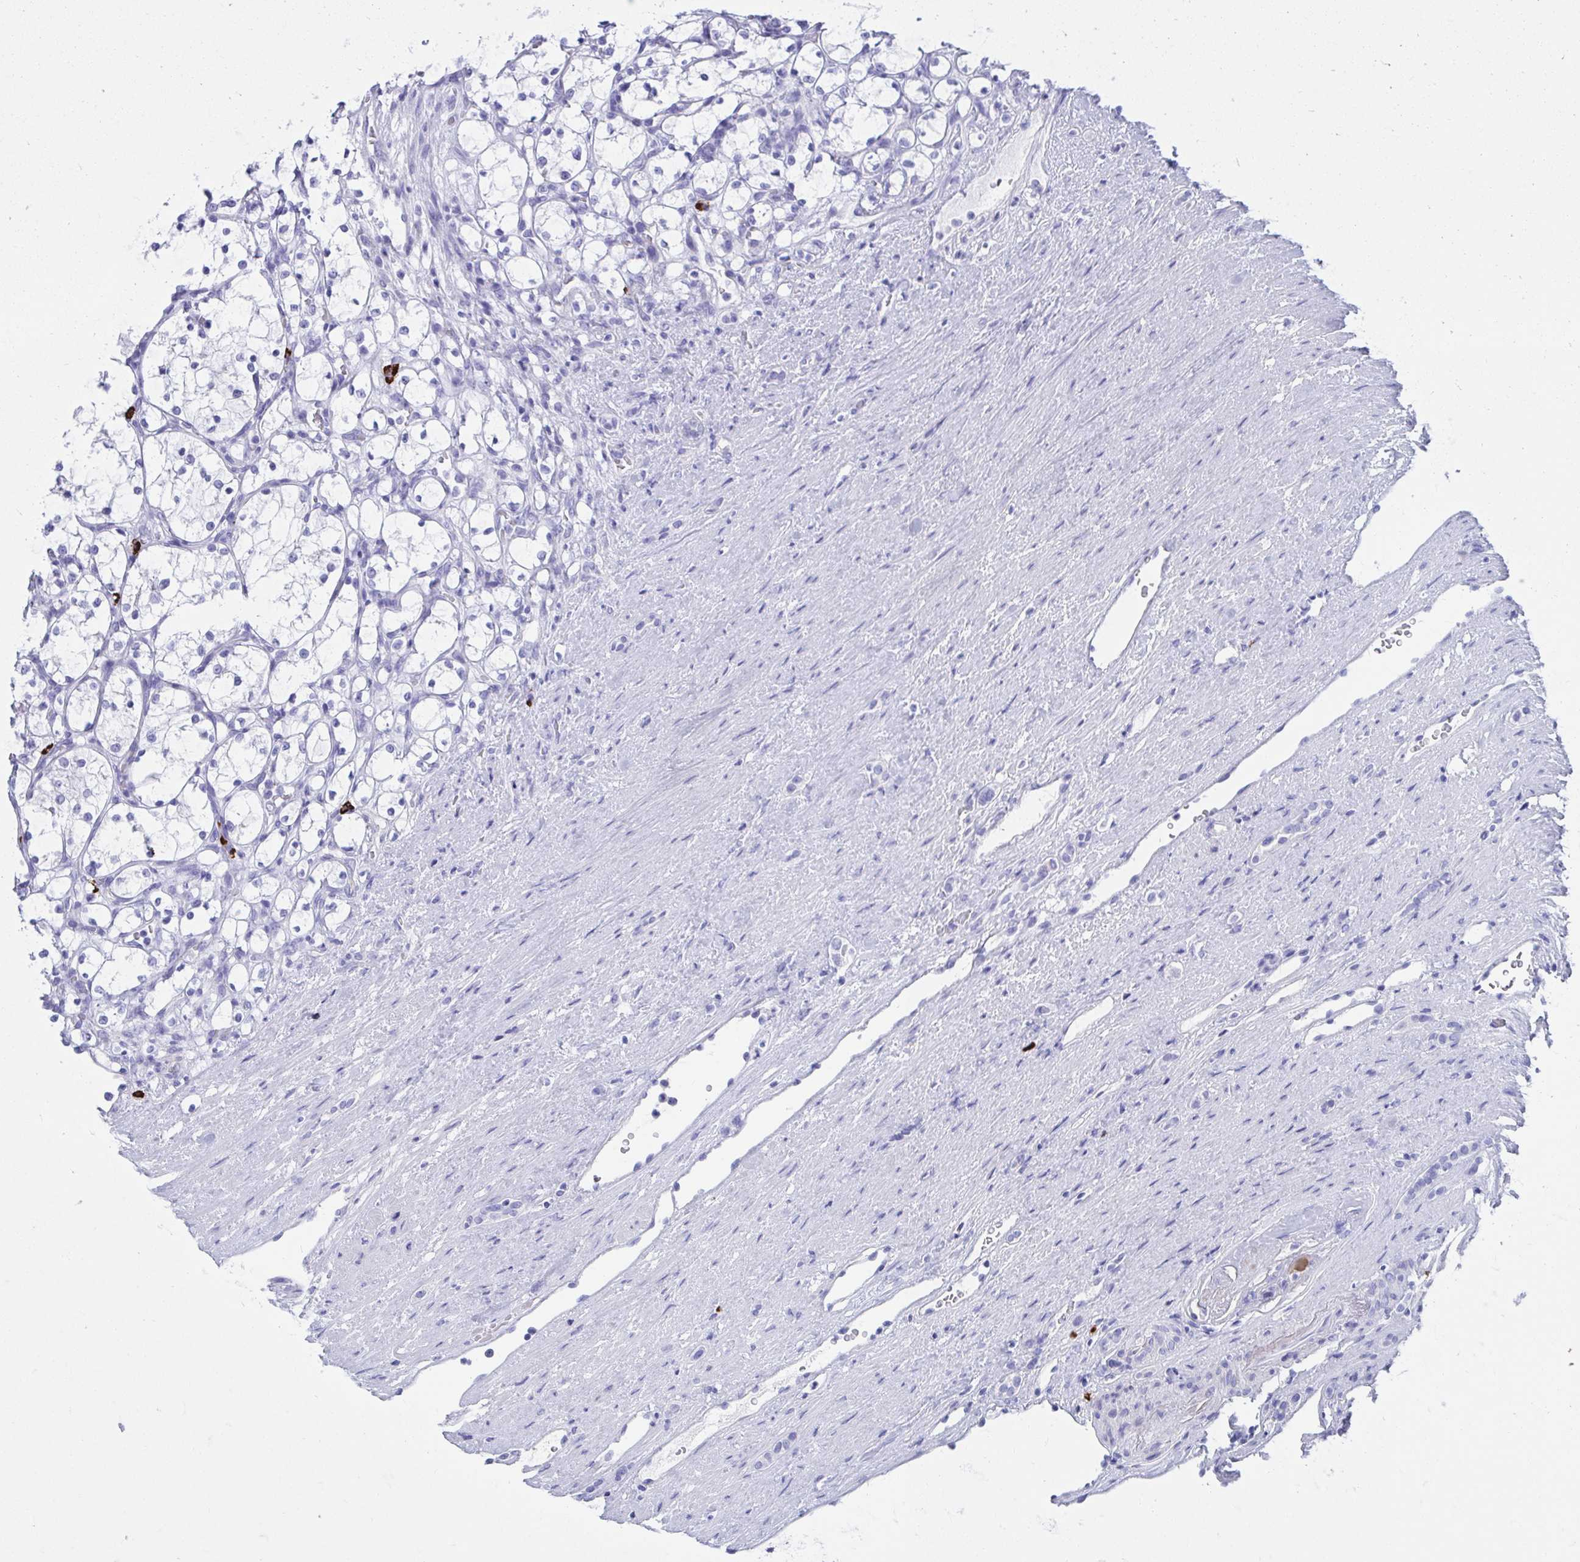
{"staining": {"intensity": "negative", "quantity": "none", "location": "none"}, "tissue": "renal cancer", "cell_type": "Tumor cells", "image_type": "cancer", "snomed": [{"axis": "morphology", "description": "Adenocarcinoma, NOS"}, {"axis": "topography", "description": "Kidney"}], "caption": "An image of human adenocarcinoma (renal) is negative for staining in tumor cells.", "gene": "SHISA8", "patient": {"sex": "female", "age": 69}}